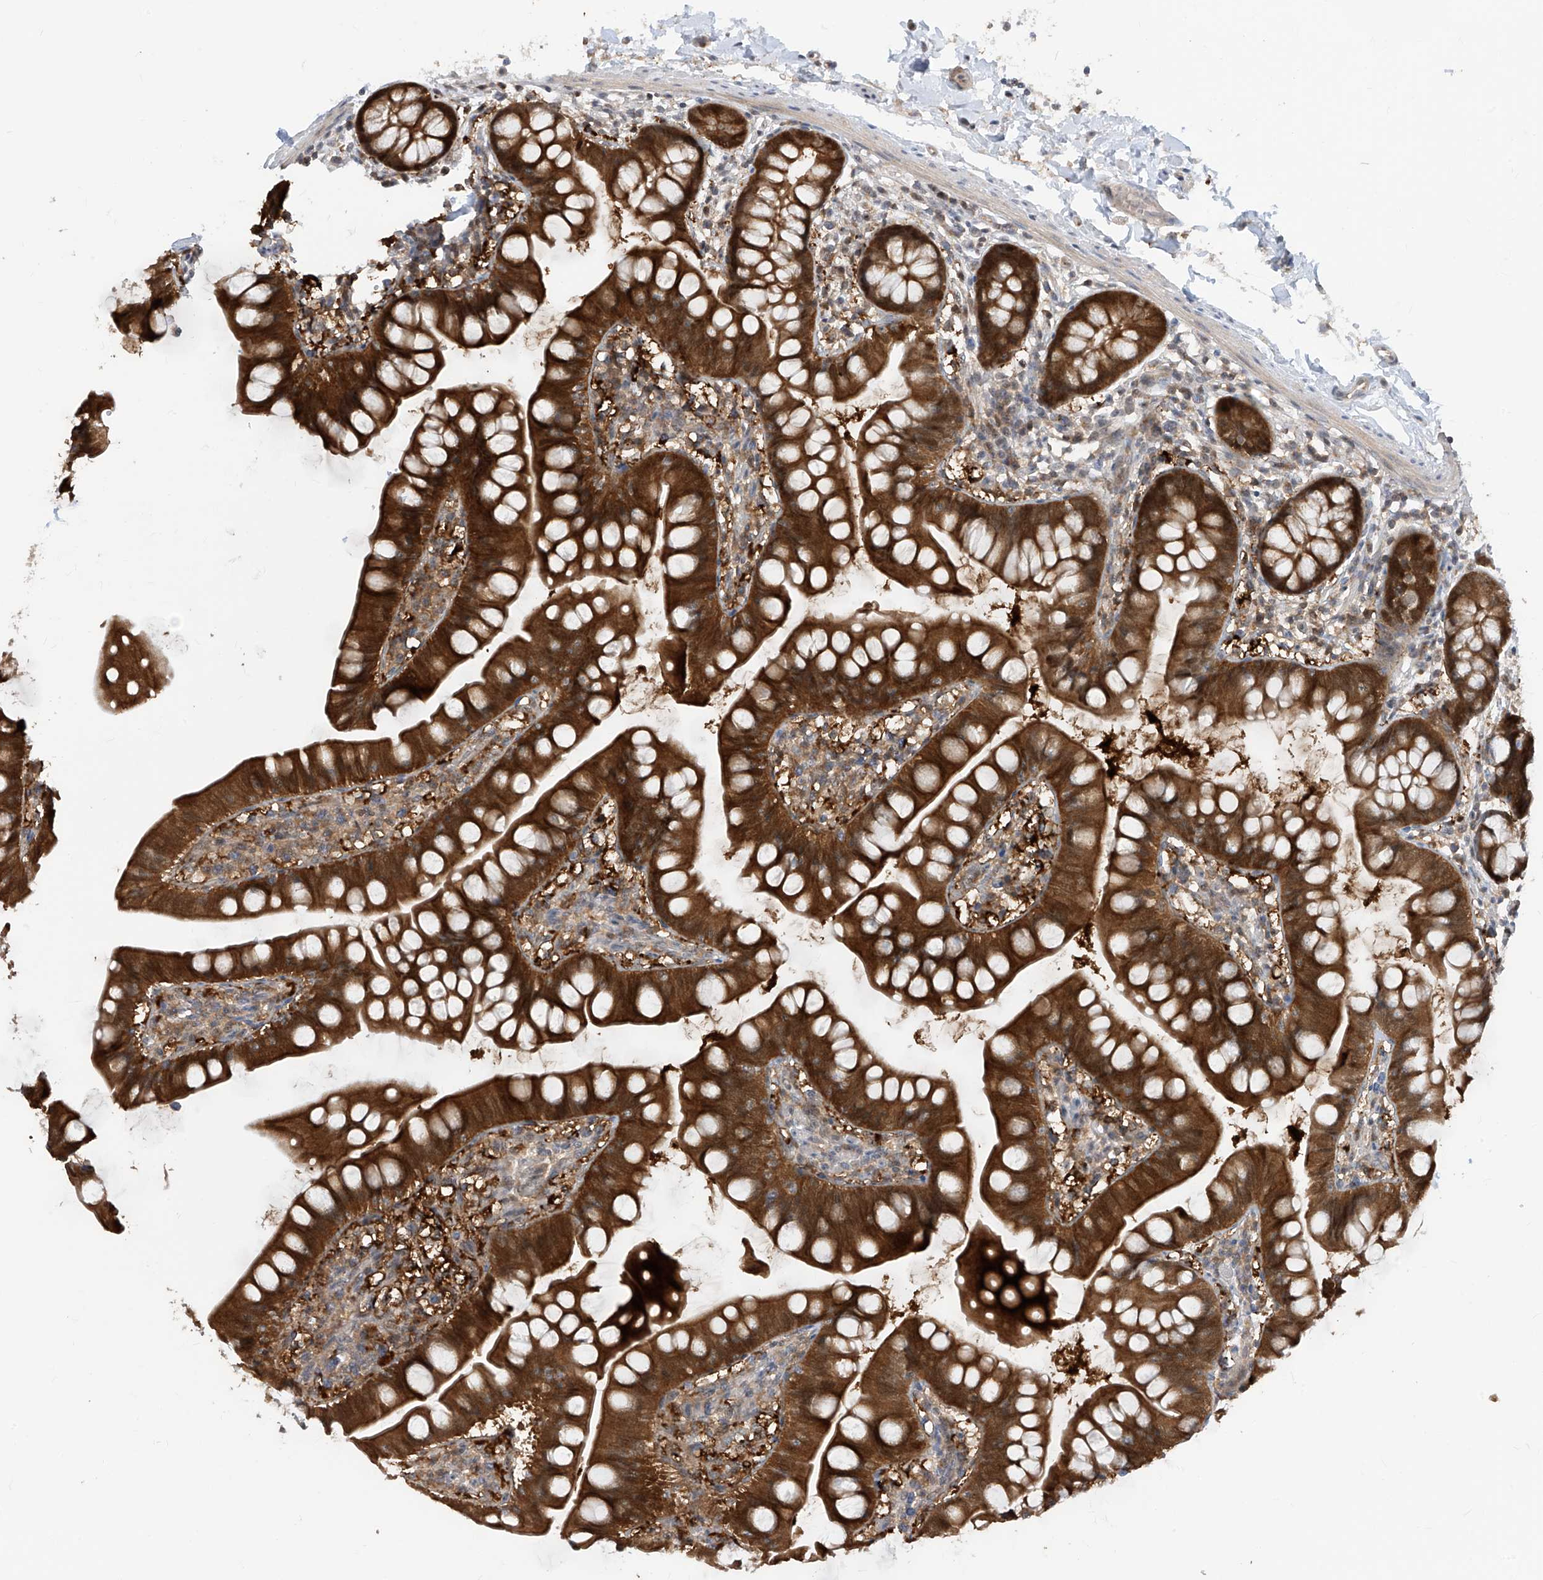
{"staining": {"intensity": "strong", "quantity": ">75%", "location": "cytoplasmic/membranous"}, "tissue": "small intestine", "cell_type": "Glandular cells", "image_type": "normal", "snomed": [{"axis": "morphology", "description": "Normal tissue, NOS"}, {"axis": "topography", "description": "Small intestine"}], "caption": "Strong cytoplasmic/membranous staining is identified in approximately >75% of glandular cells in unremarkable small intestine.", "gene": "TTC38", "patient": {"sex": "male", "age": 7}}